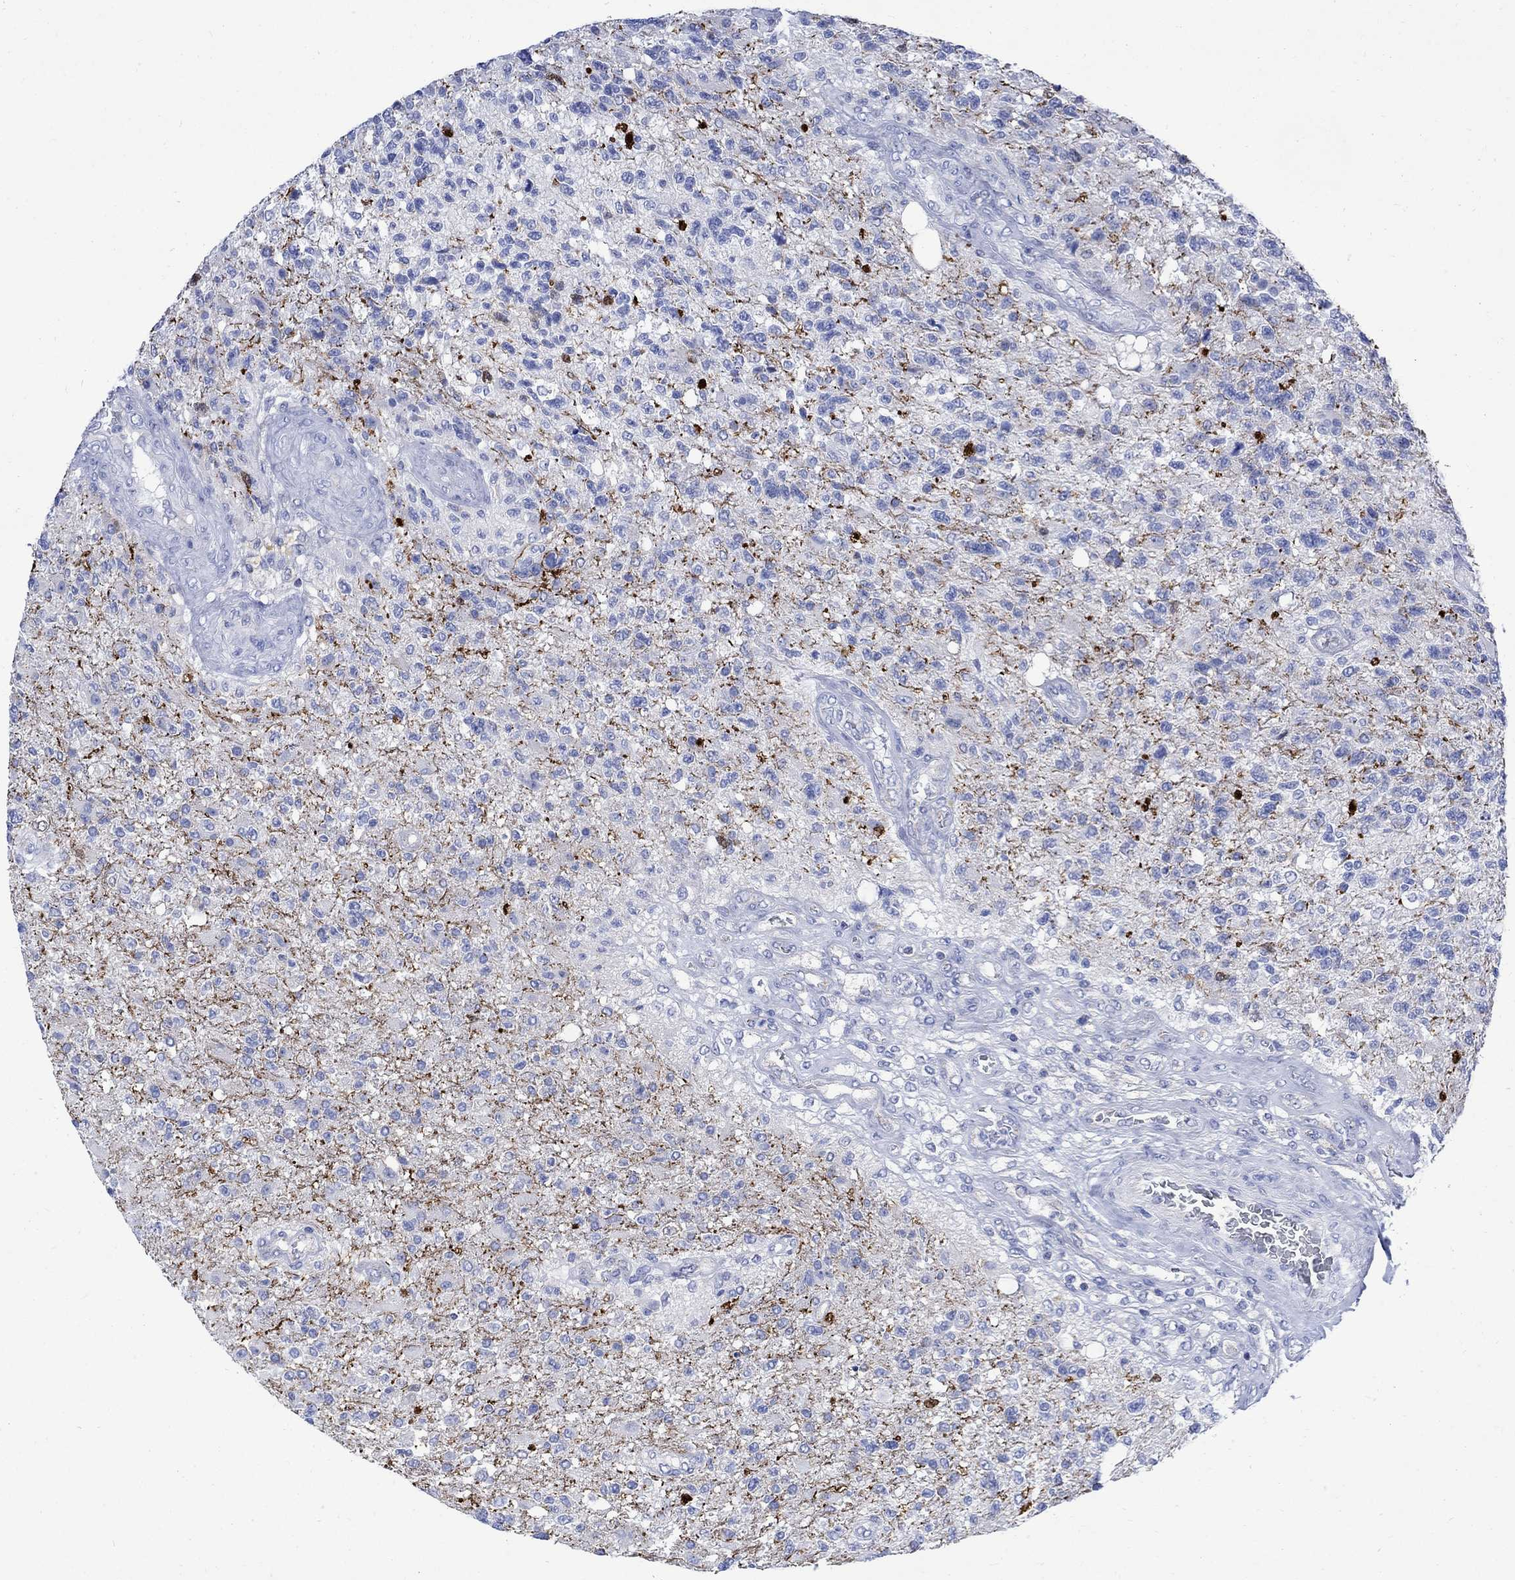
{"staining": {"intensity": "negative", "quantity": "none", "location": "none"}, "tissue": "glioma", "cell_type": "Tumor cells", "image_type": "cancer", "snomed": [{"axis": "morphology", "description": "Glioma, malignant, High grade"}, {"axis": "topography", "description": "Brain"}], "caption": "Immunohistochemistry (IHC) of glioma shows no staining in tumor cells.", "gene": "CPLX2", "patient": {"sex": "male", "age": 56}}